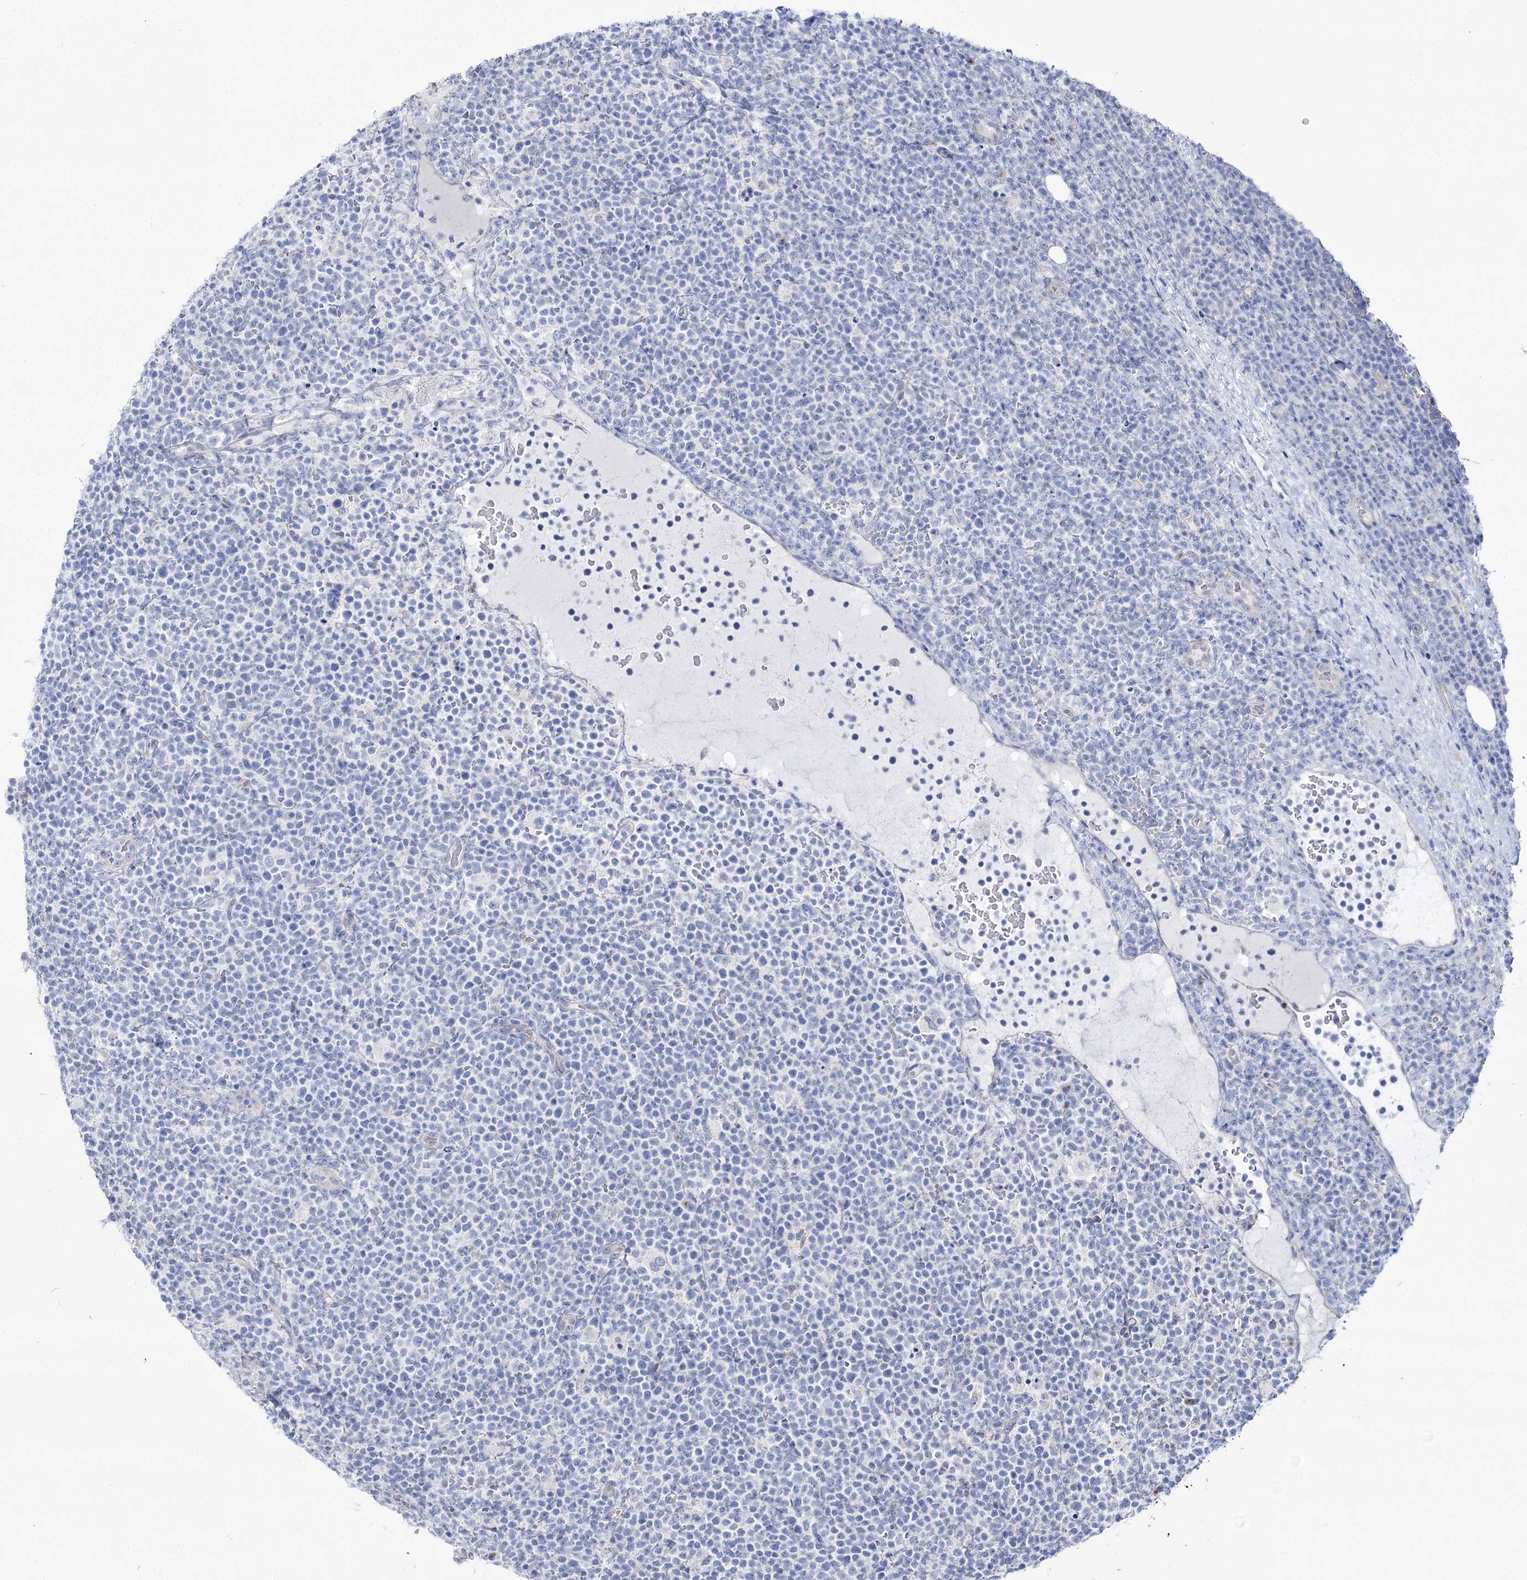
{"staining": {"intensity": "negative", "quantity": "none", "location": "none"}, "tissue": "lymphoma", "cell_type": "Tumor cells", "image_type": "cancer", "snomed": [{"axis": "morphology", "description": "Malignant lymphoma, non-Hodgkin's type, High grade"}, {"axis": "topography", "description": "Lymph node"}], "caption": "Immunohistochemistry (IHC) histopathology image of high-grade malignant lymphoma, non-Hodgkin's type stained for a protein (brown), which demonstrates no positivity in tumor cells.", "gene": "SUOX", "patient": {"sex": "male", "age": 61}}